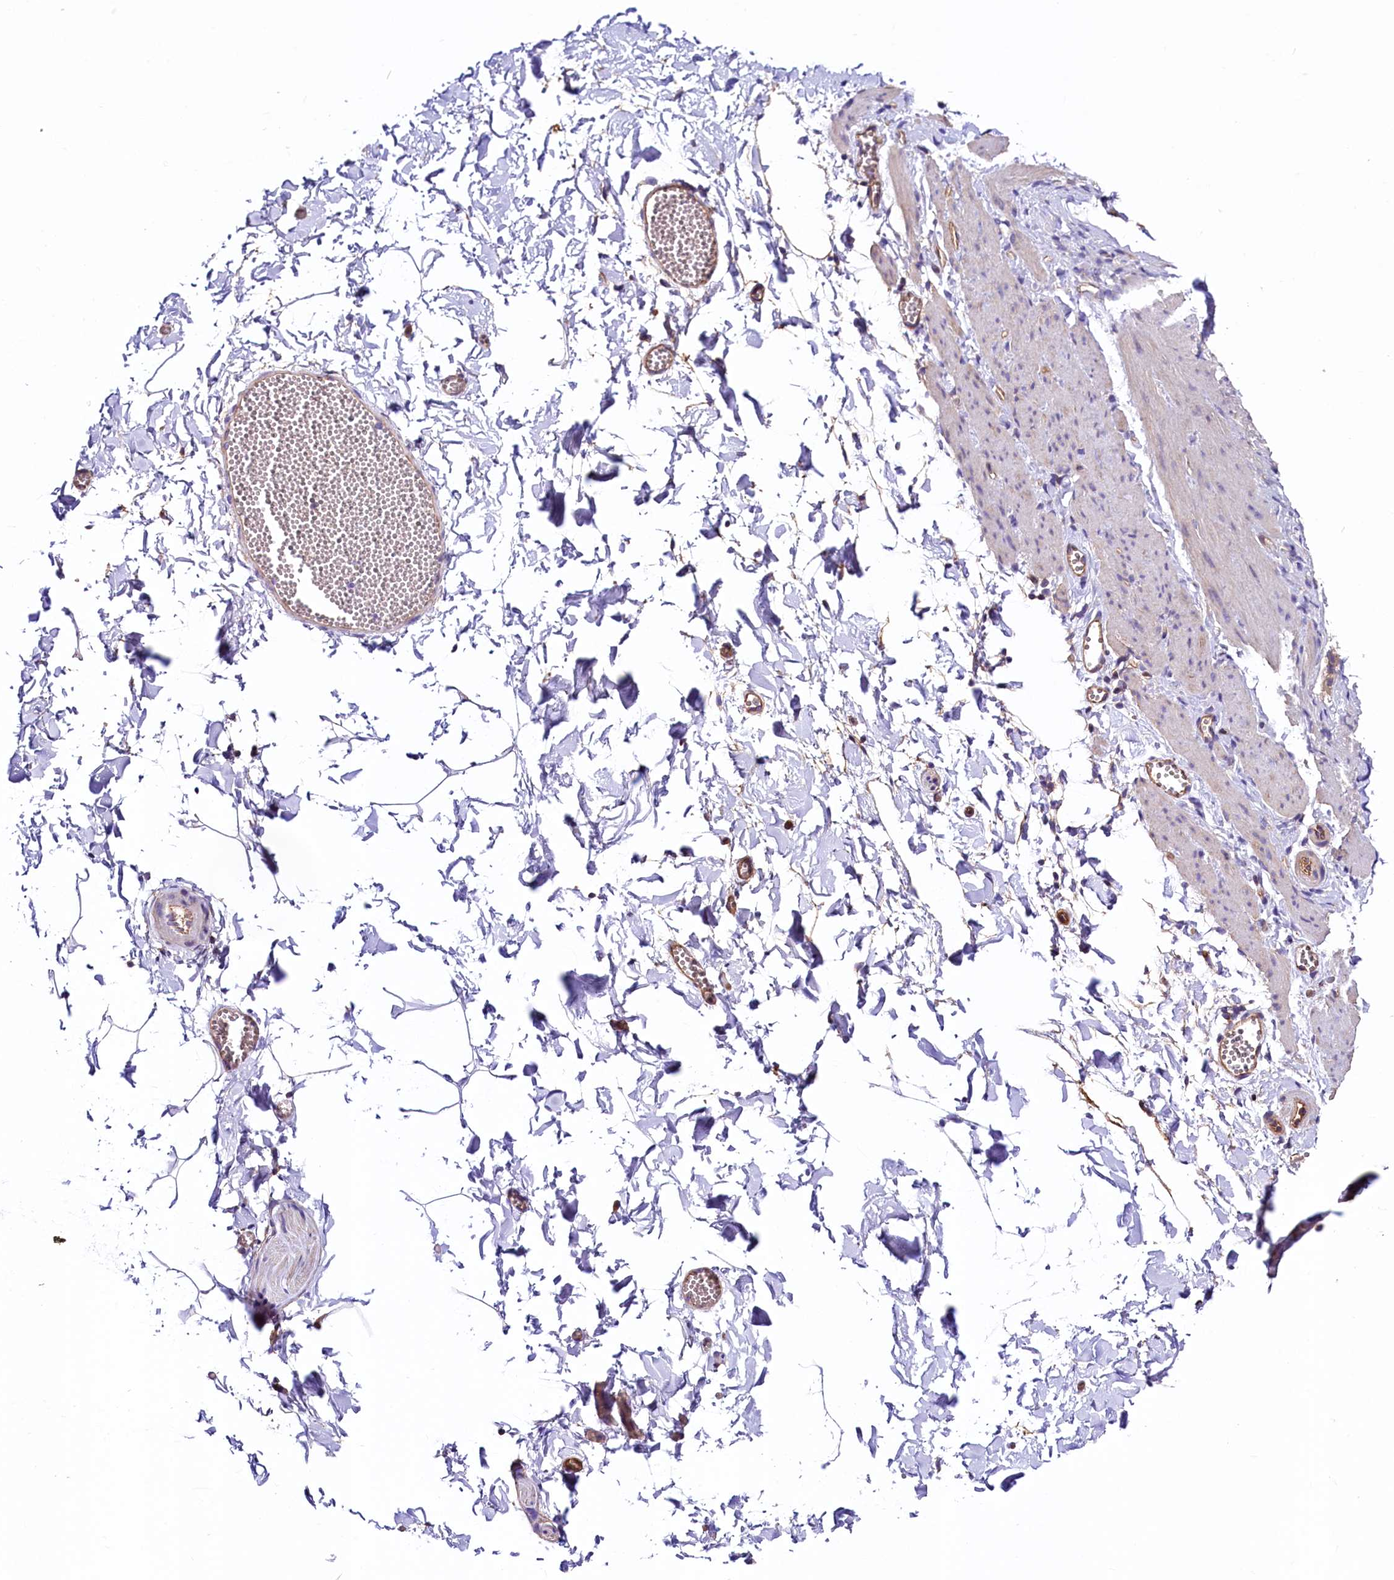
{"staining": {"intensity": "negative", "quantity": "none", "location": "none"}, "tissue": "adipose tissue", "cell_type": "Adipocytes", "image_type": "normal", "snomed": [{"axis": "morphology", "description": "Normal tissue, NOS"}, {"axis": "topography", "description": "Gallbladder"}, {"axis": "topography", "description": "Peripheral nerve tissue"}], "caption": "Adipocytes are negative for brown protein staining in unremarkable adipose tissue. The staining was performed using DAB (3,3'-diaminobenzidine) to visualize the protein expression in brown, while the nuclei were stained in blue with hematoxylin (Magnification: 20x).", "gene": "ATP2B4", "patient": {"sex": "male", "age": 38}}